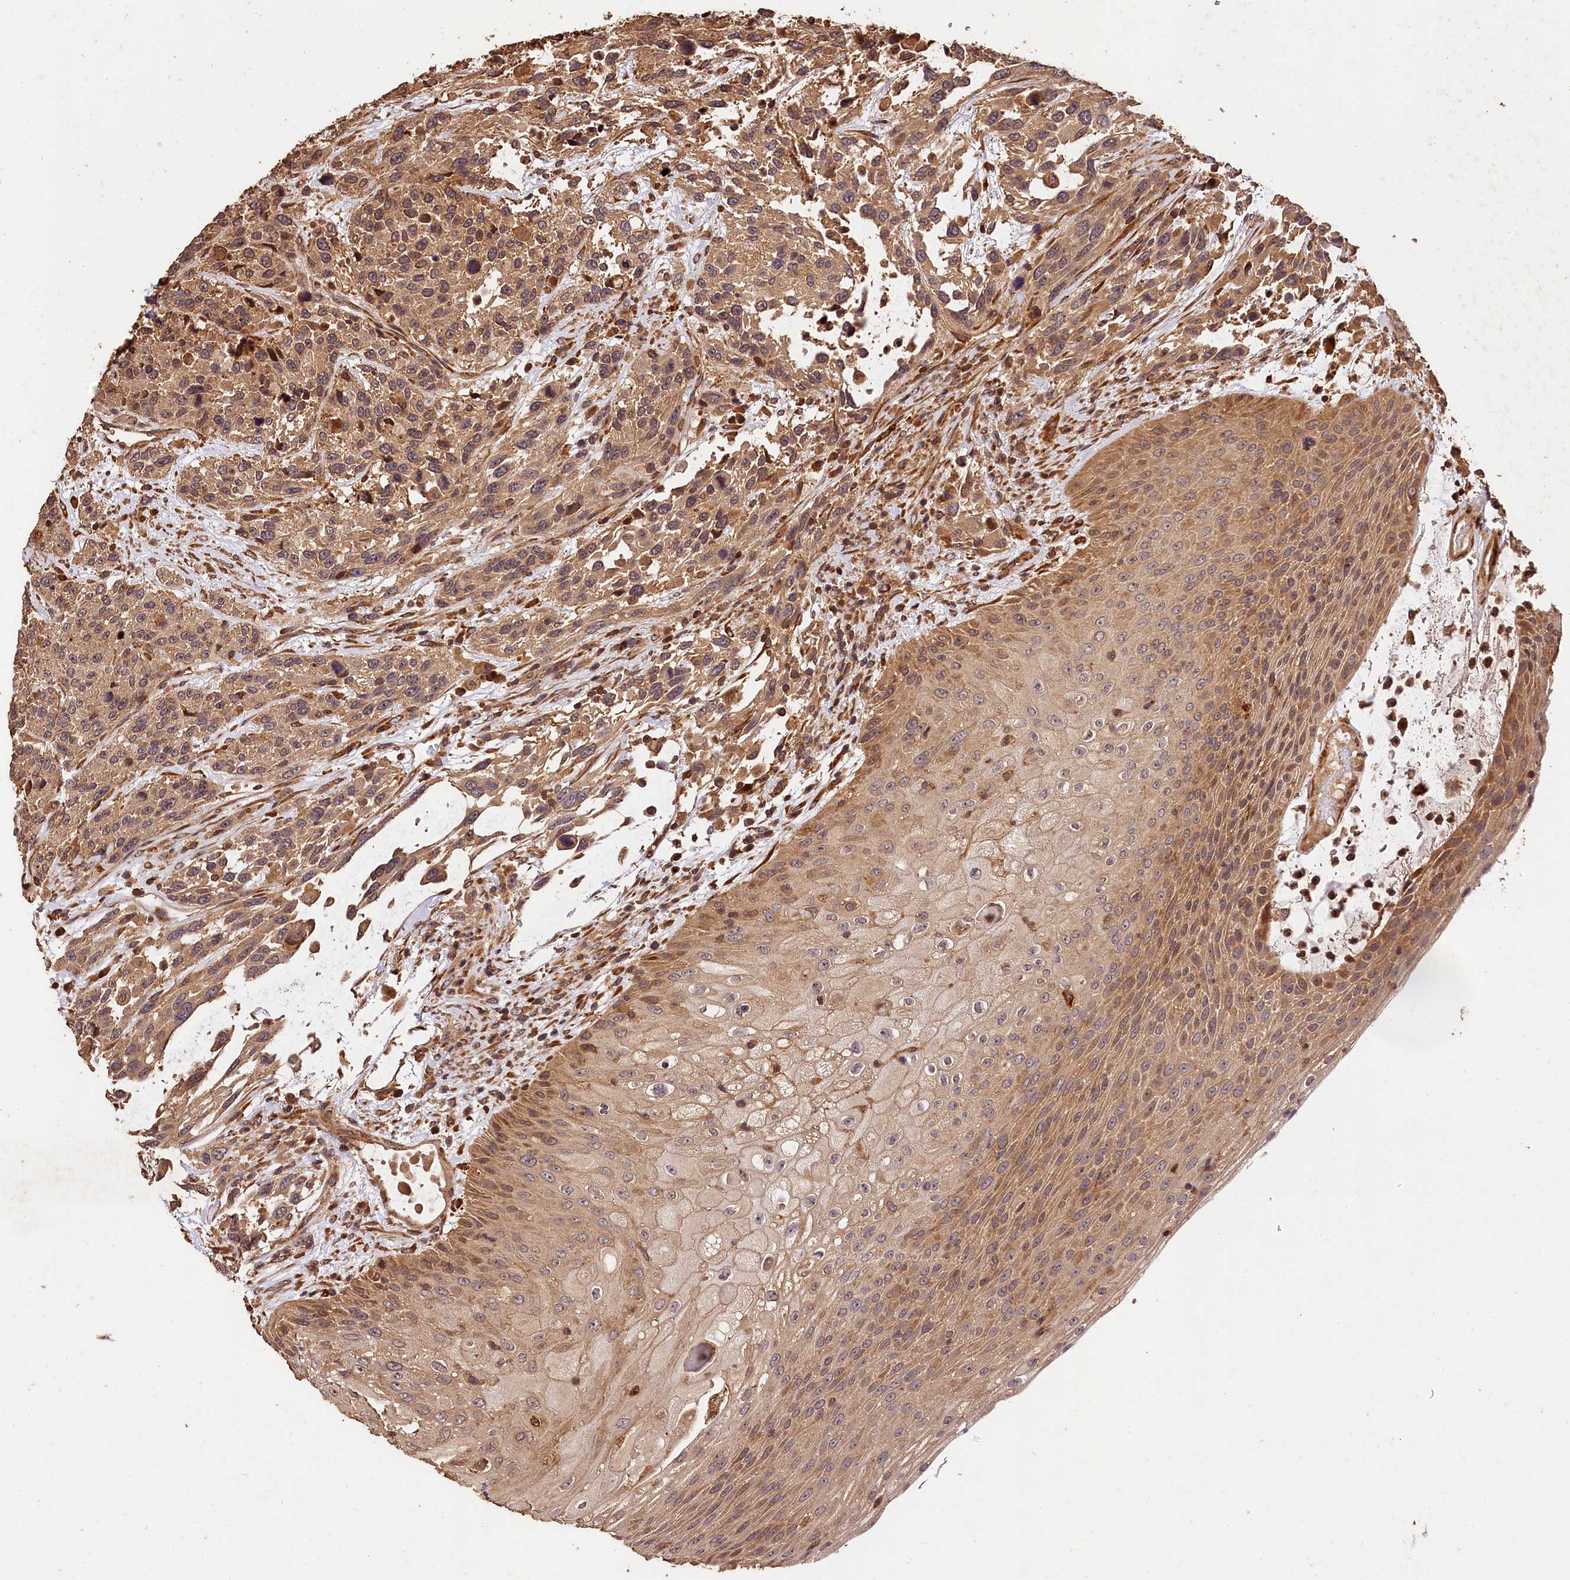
{"staining": {"intensity": "moderate", "quantity": ">75%", "location": "cytoplasmic/membranous"}, "tissue": "urothelial cancer", "cell_type": "Tumor cells", "image_type": "cancer", "snomed": [{"axis": "morphology", "description": "Urothelial carcinoma, High grade"}, {"axis": "topography", "description": "Urinary bladder"}], "caption": "Approximately >75% of tumor cells in human urothelial cancer demonstrate moderate cytoplasmic/membranous protein staining as visualized by brown immunohistochemical staining.", "gene": "KPTN", "patient": {"sex": "female", "age": 70}}